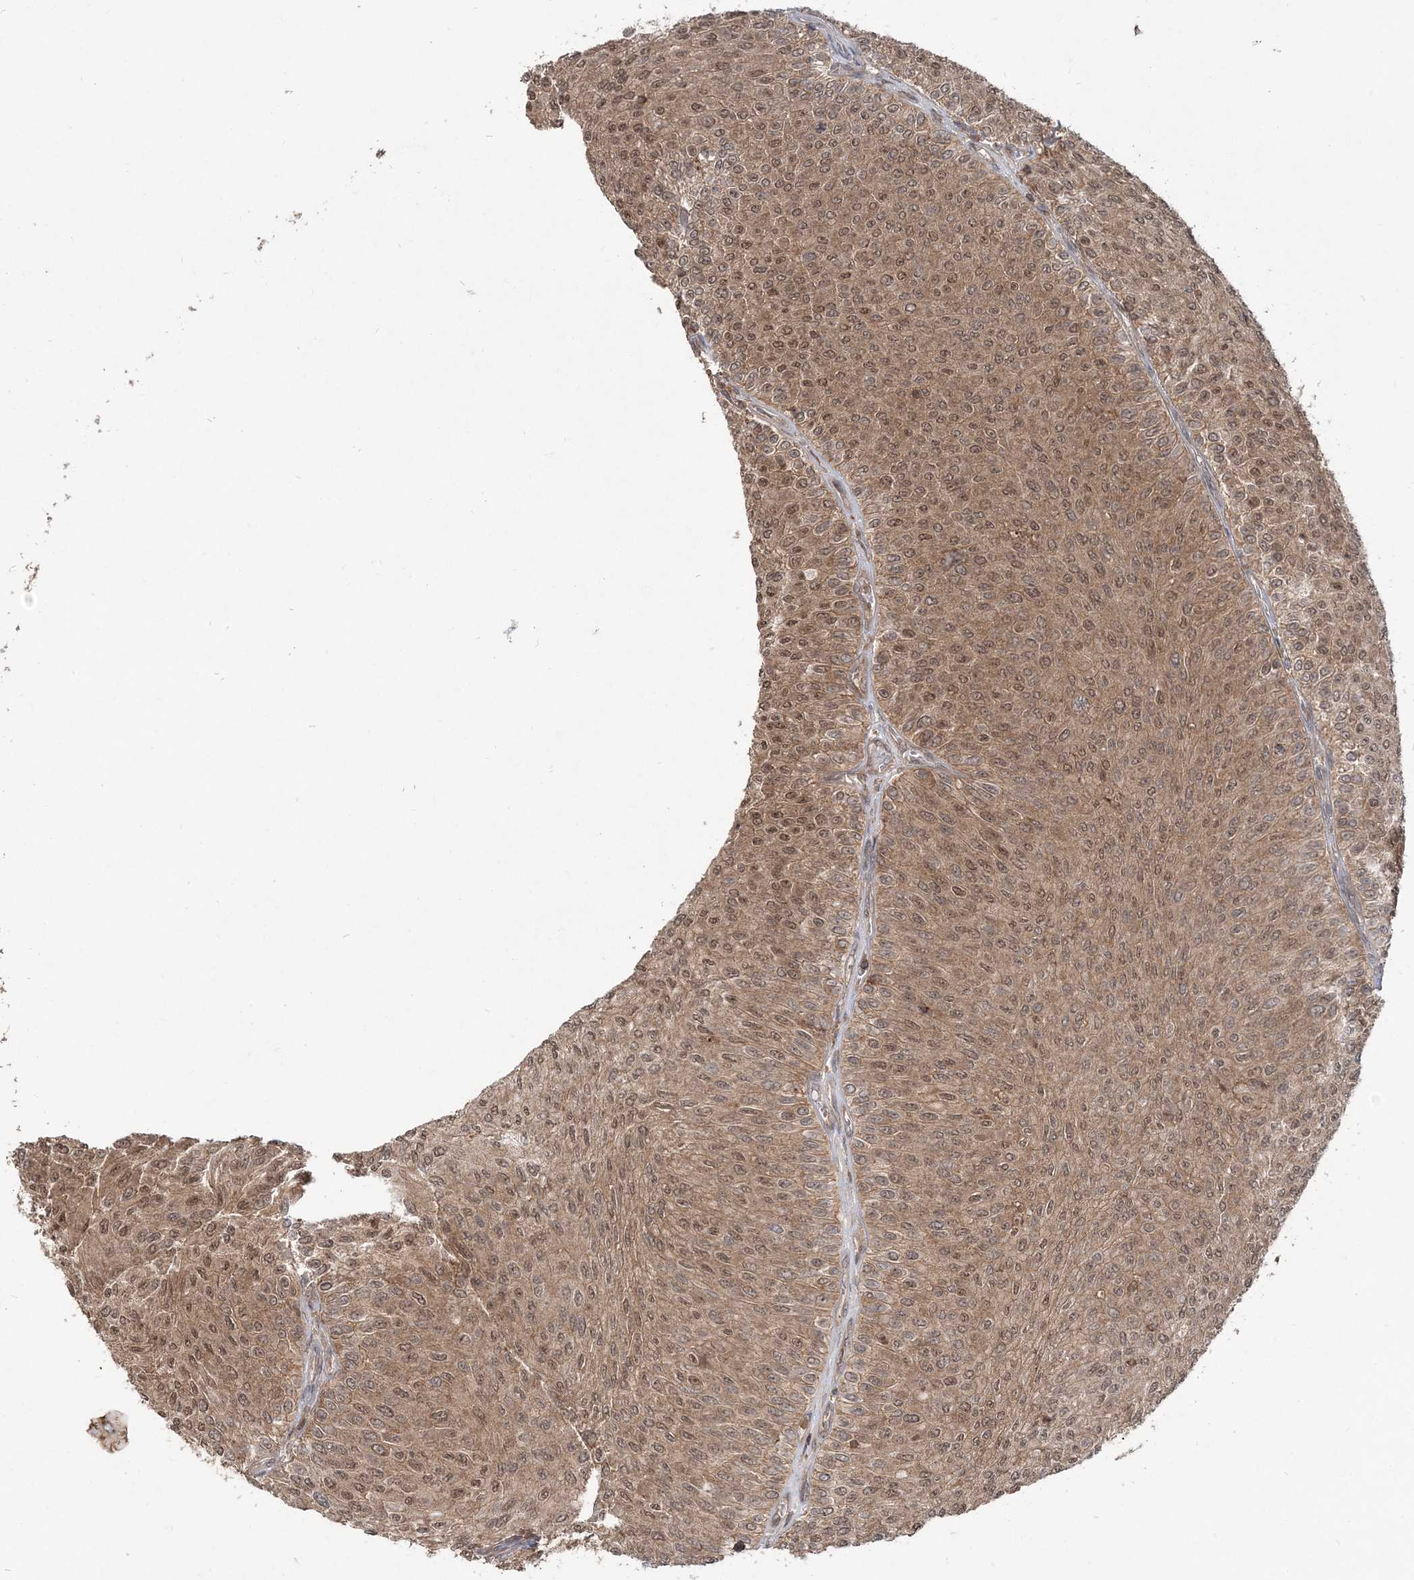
{"staining": {"intensity": "moderate", "quantity": ">75%", "location": "cytoplasmic/membranous,nuclear"}, "tissue": "urothelial cancer", "cell_type": "Tumor cells", "image_type": "cancer", "snomed": [{"axis": "morphology", "description": "Urothelial carcinoma, Low grade"}, {"axis": "topography", "description": "Urinary bladder"}], "caption": "Immunohistochemistry (IHC) image of urothelial cancer stained for a protein (brown), which demonstrates medium levels of moderate cytoplasmic/membranous and nuclear positivity in about >75% of tumor cells.", "gene": "CAB39", "patient": {"sex": "male", "age": 78}}